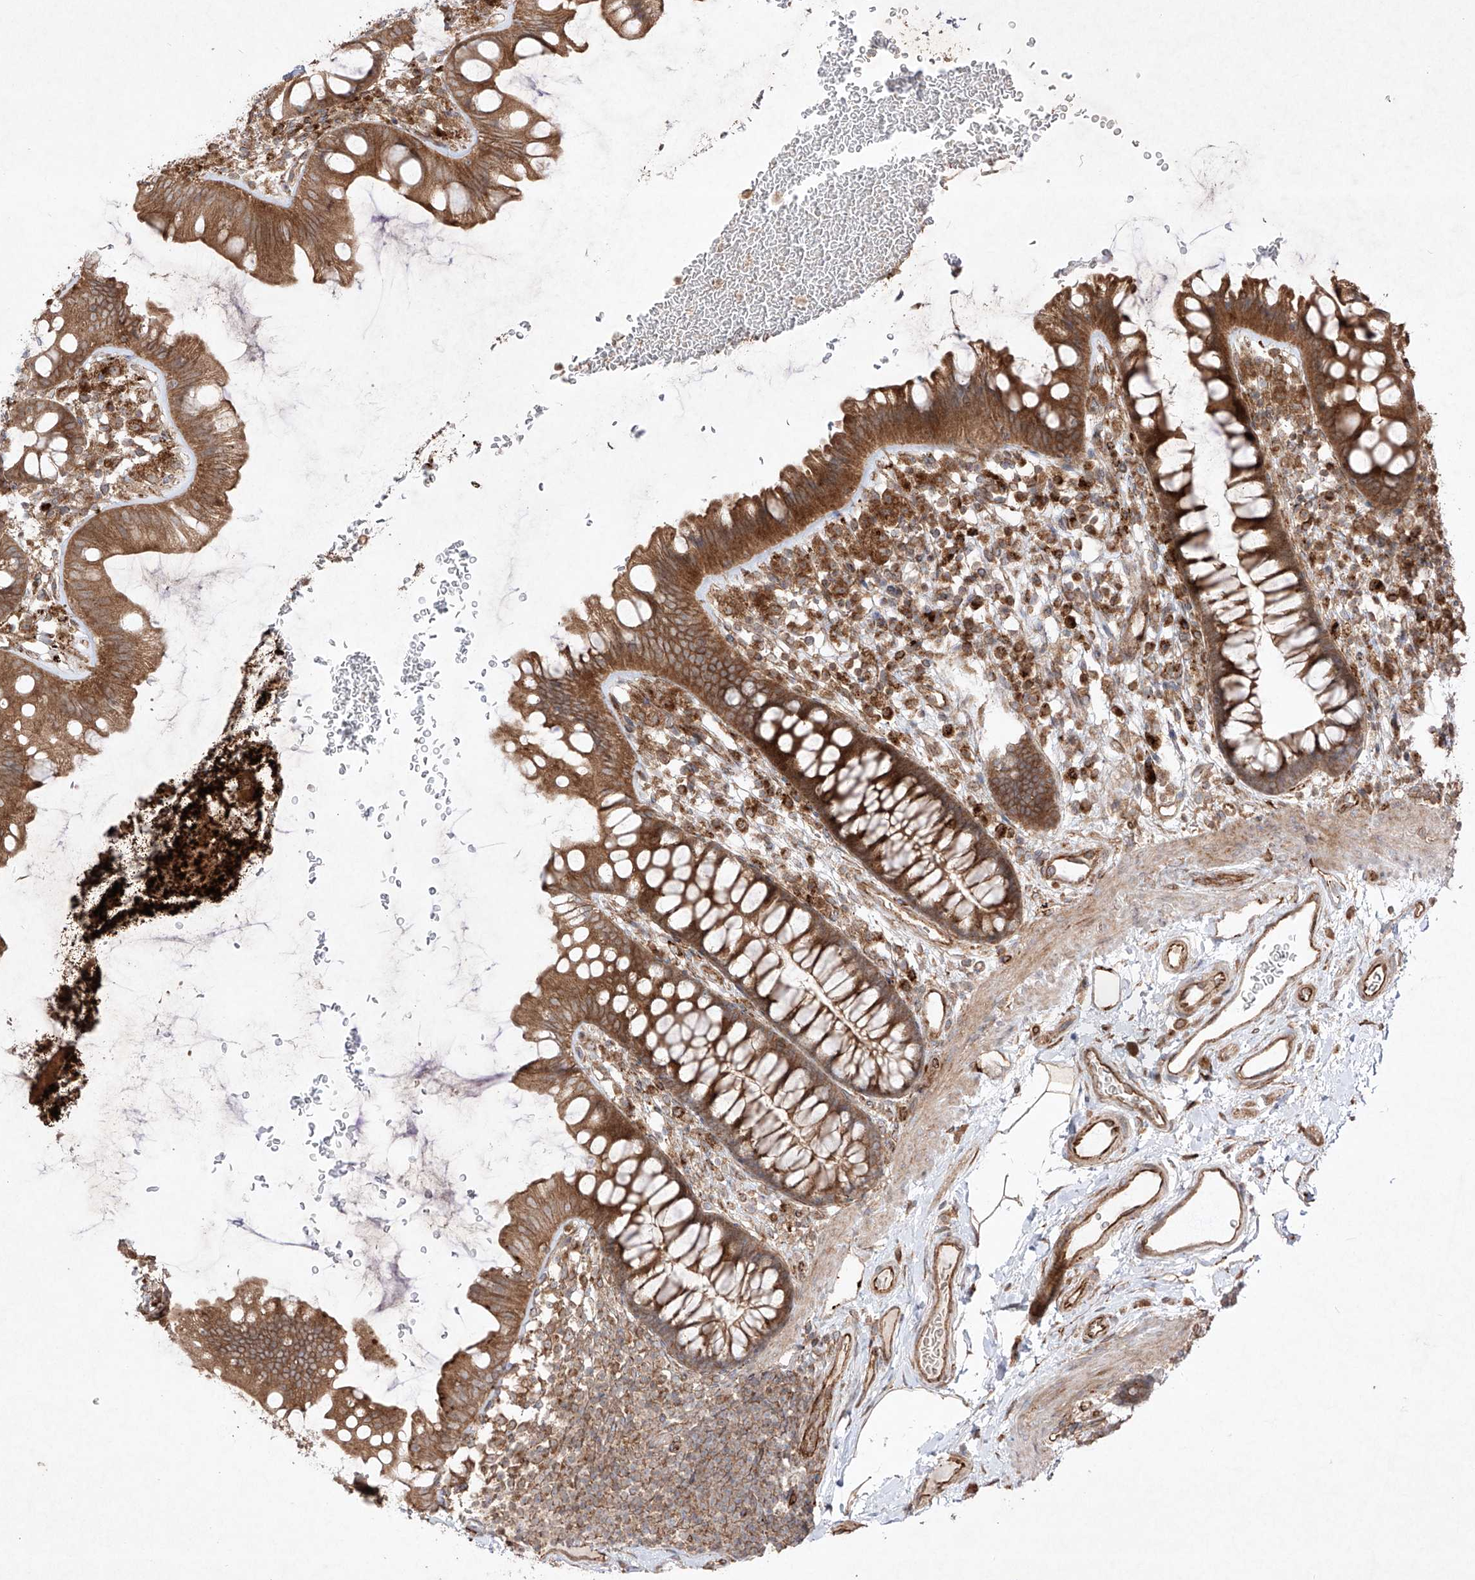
{"staining": {"intensity": "moderate", "quantity": ">75%", "location": "cytoplasmic/membranous"}, "tissue": "colon", "cell_type": "Endothelial cells", "image_type": "normal", "snomed": [{"axis": "morphology", "description": "Normal tissue, NOS"}, {"axis": "topography", "description": "Colon"}], "caption": "Immunohistochemistry image of unremarkable colon stained for a protein (brown), which reveals medium levels of moderate cytoplasmic/membranous staining in about >75% of endothelial cells.", "gene": "YKT6", "patient": {"sex": "female", "age": 62}}